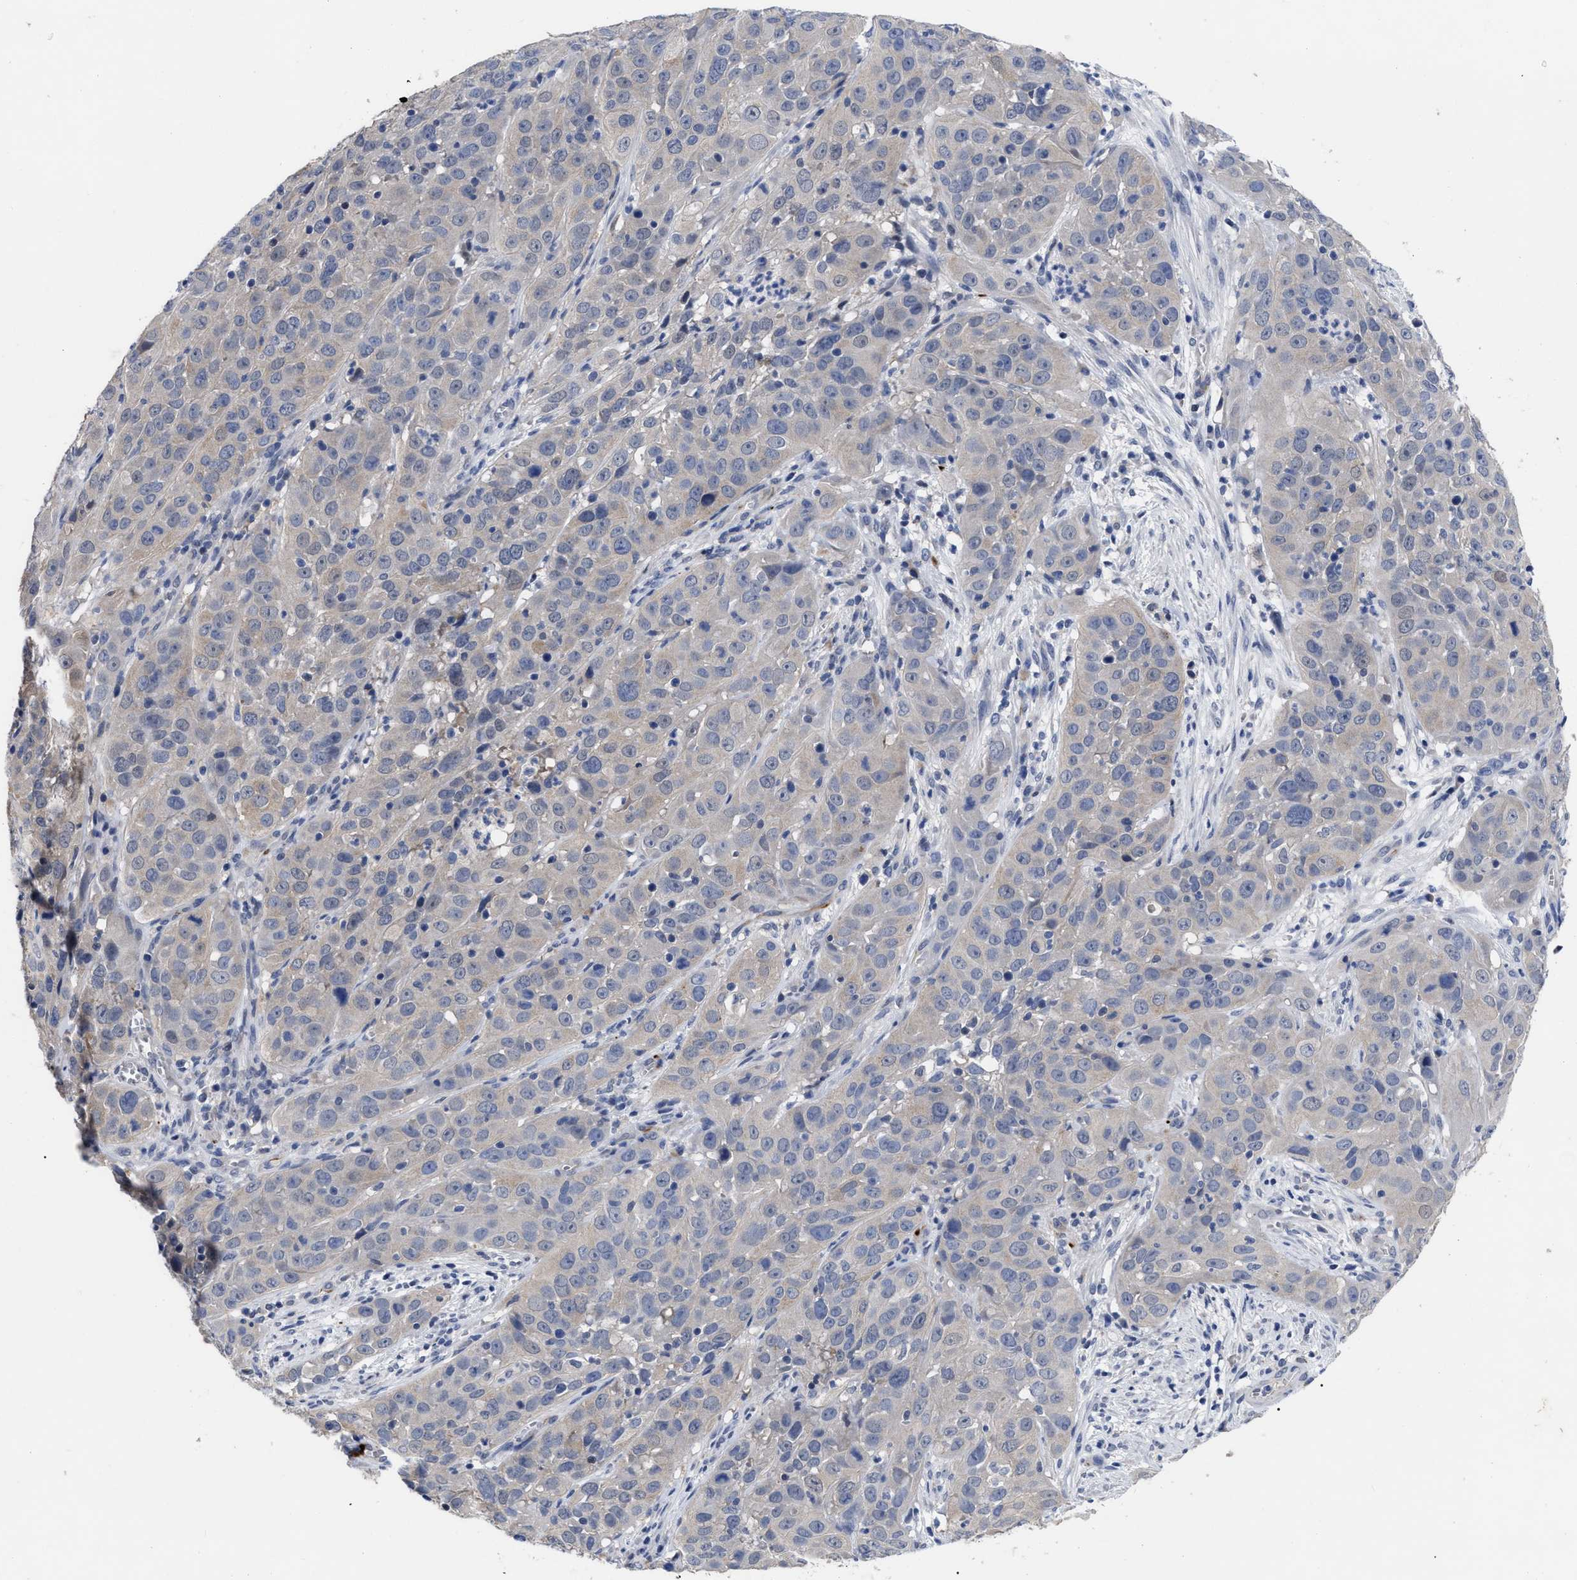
{"staining": {"intensity": "weak", "quantity": "<25%", "location": "cytoplasmic/membranous"}, "tissue": "cervical cancer", "cell_type": "Tumor cells", "image_type": "cancer", "snomed": [{"axis": "morphology", "description": "Squamous cell carcinoma, NOS"}, {"axis": "topography", "description": "Cervix"}], "caption": "Immunohistochemistry of cervical cancer (squamous cell carcinoma) shows no positivity in tumor cells.", "gene": "CCN5", "patient": {"sex": "female", "age": 32}}